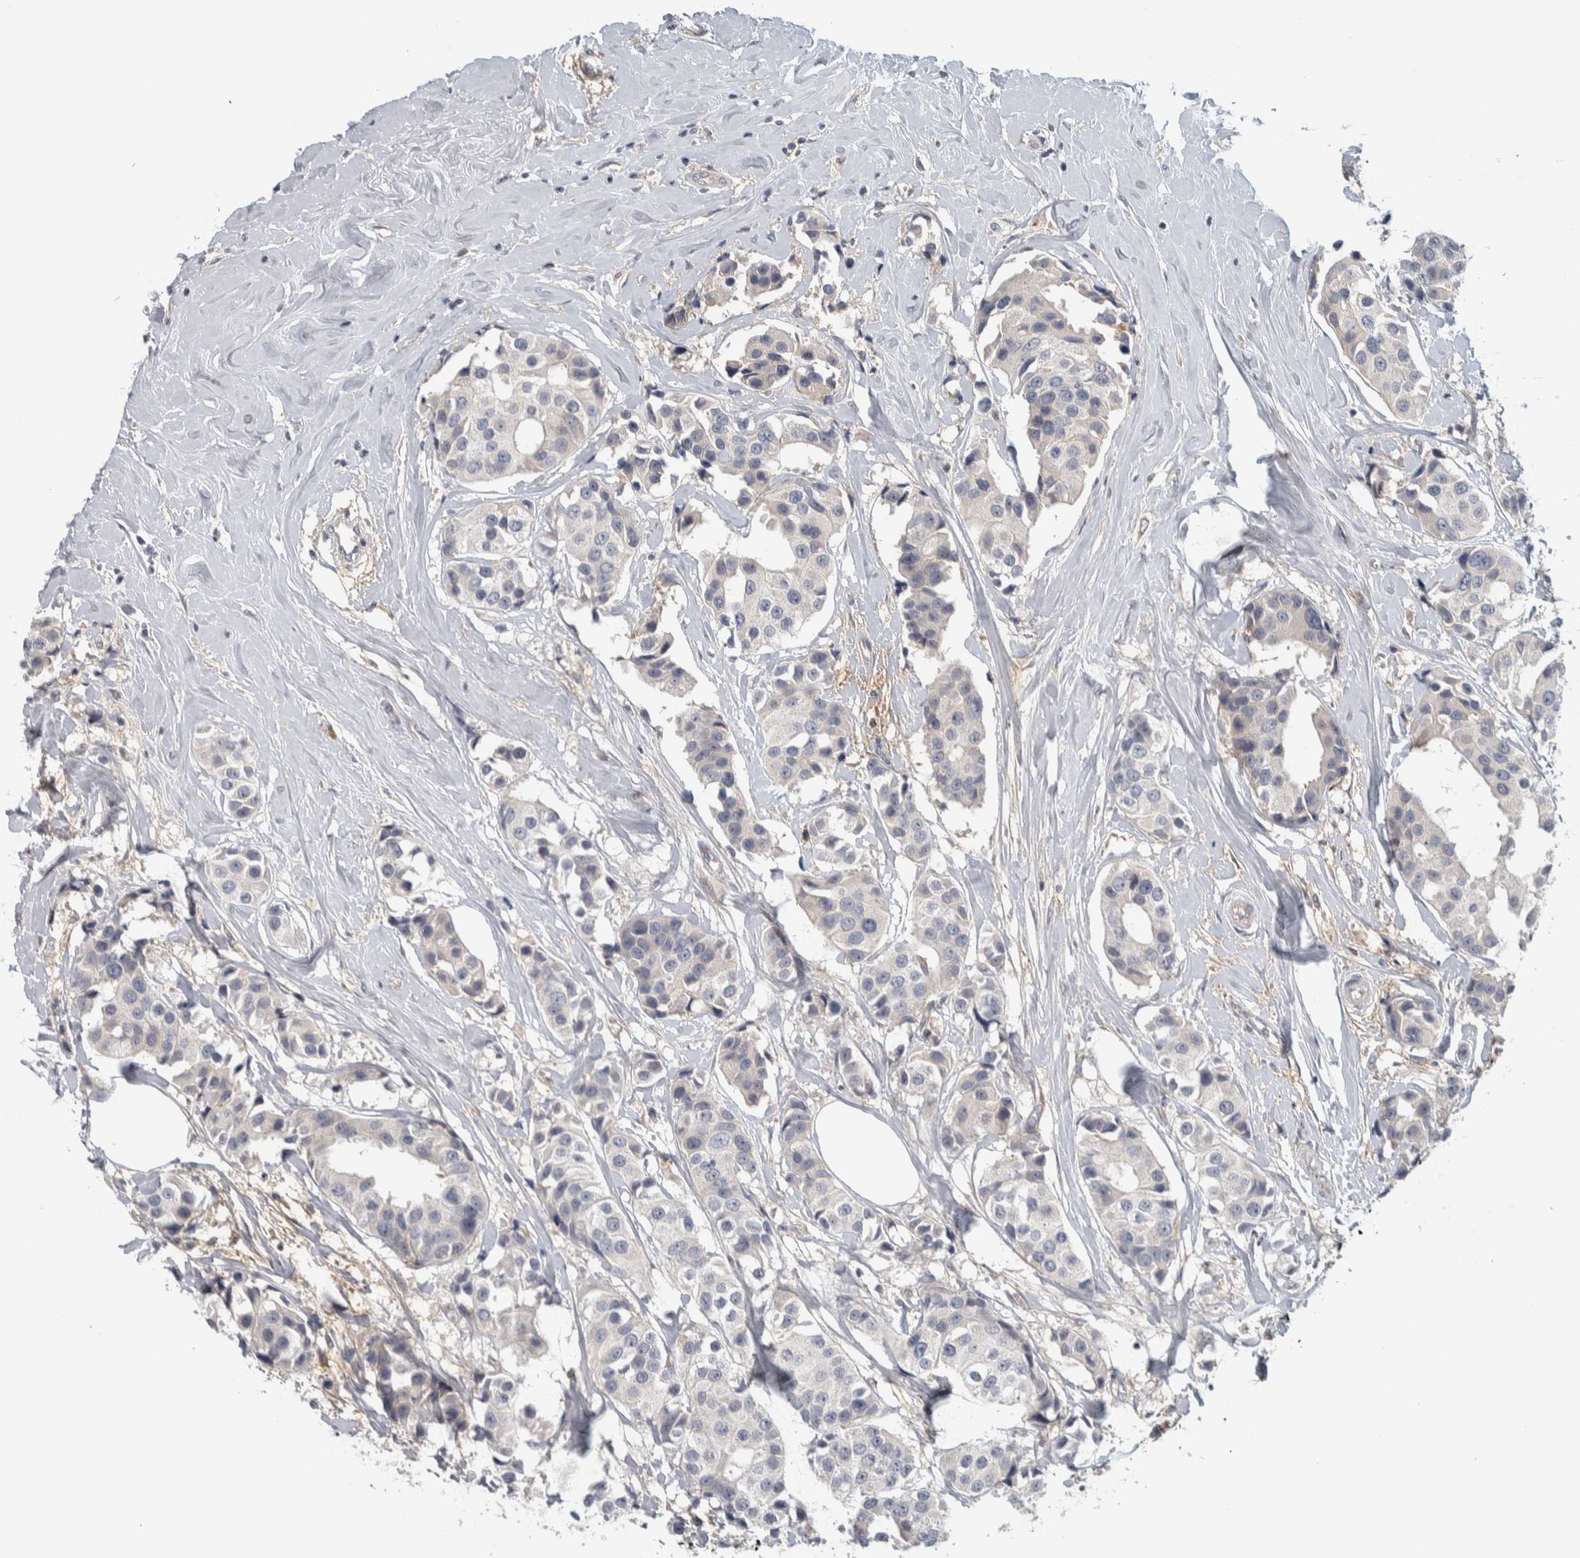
{"staining": {"intensity": "negative", "quantity": "none", "location": "none"}, "tissue": "breast cancer", "cell_type": "Tumor cells", "image_type": "cancer", "snomed": [{"axis": "morphology", "description": "Normal tissue, NOS"}, {"axis": "morphology", "description": "Duct carcinoma"}, {"axis": "topography", "description": "Breast"}], "caption": "Breast cancer stained for a protein using immunohistochemistry shows no expression tumor cells.", "gene": "ADPRM", "patient": {"sex": "female", "age": 39}}